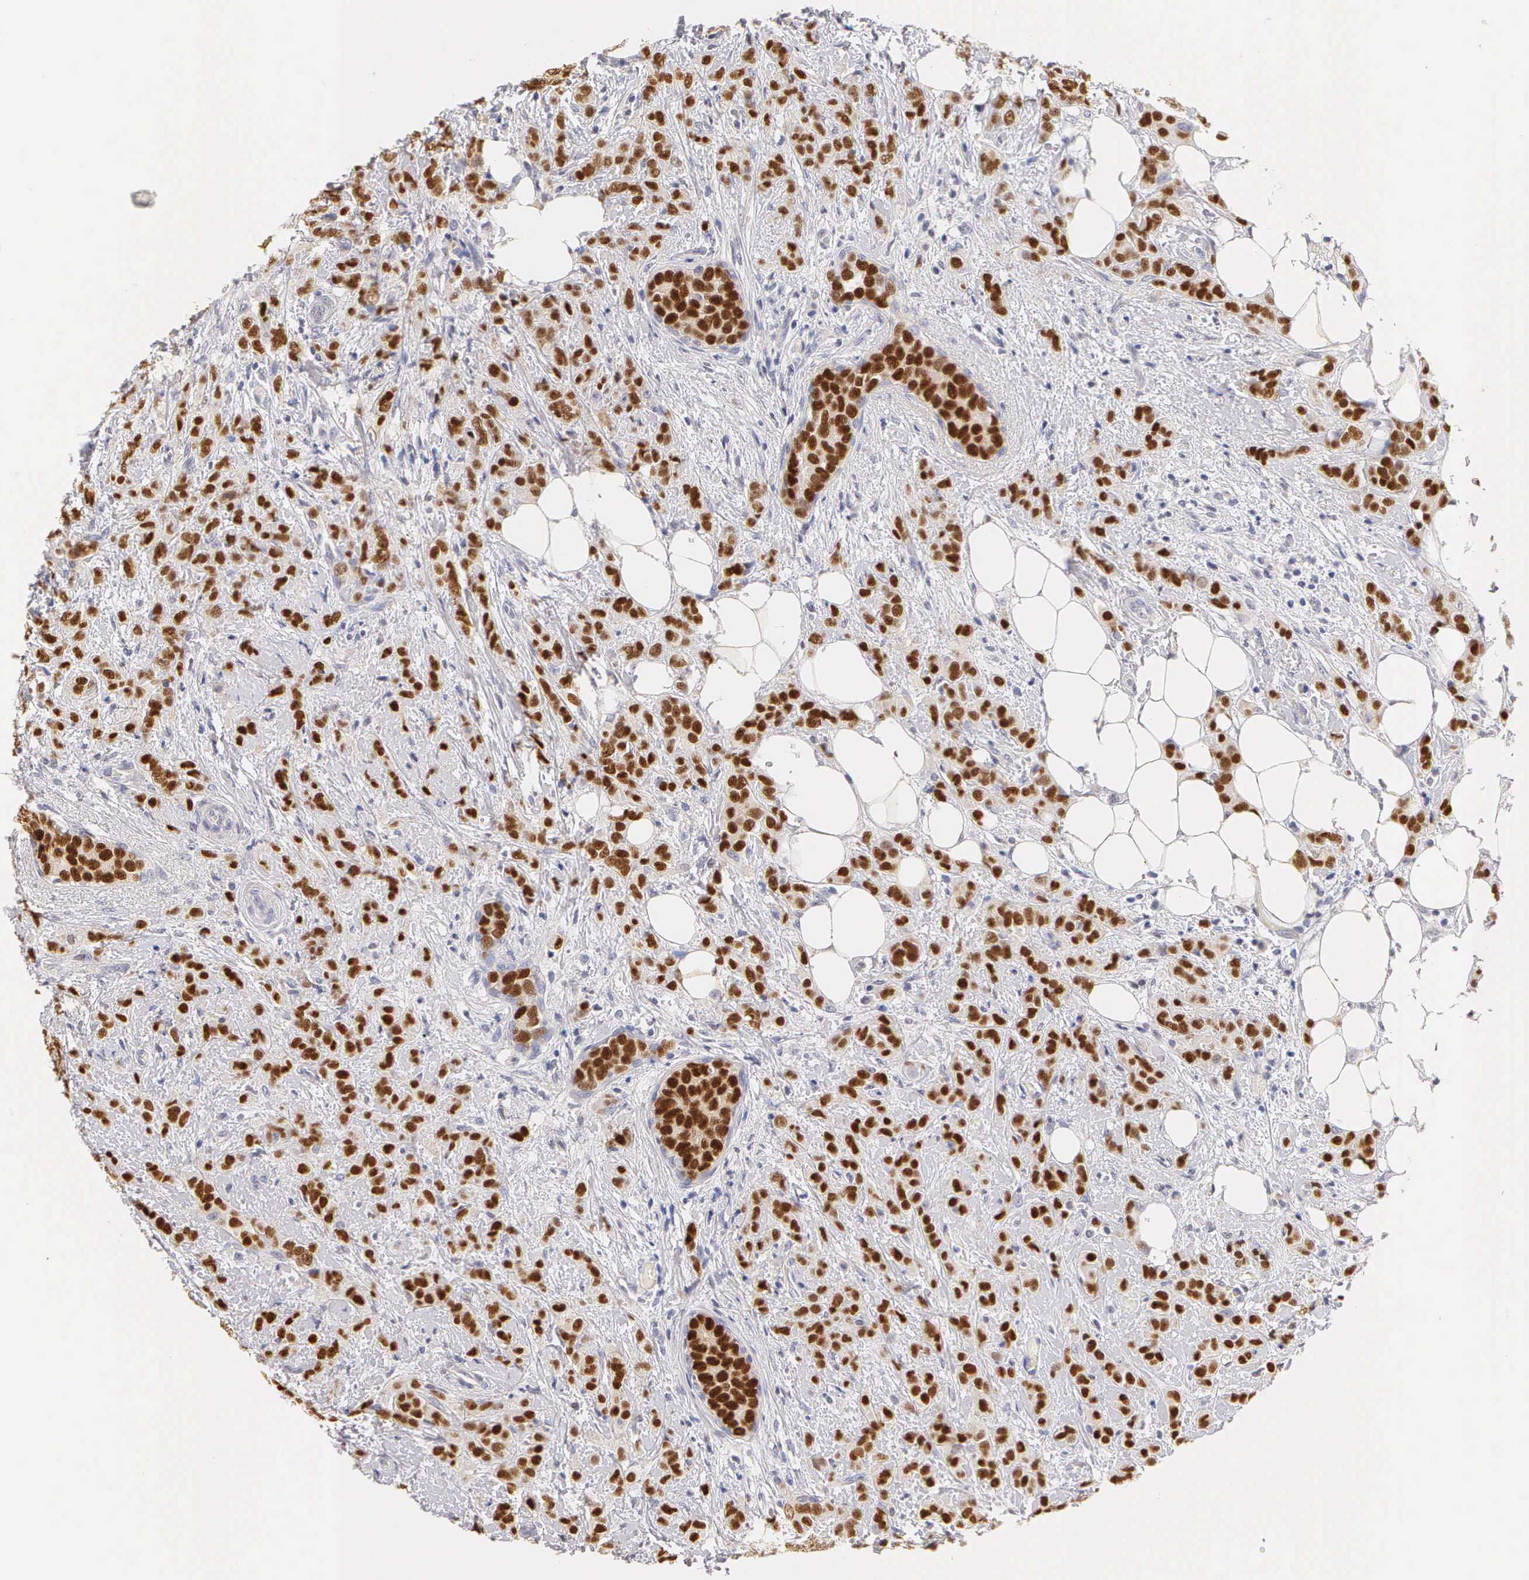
{"staining": {"intensity": "strong", "quantity": ">75%", "location": "nuclear"}, "tissue": "breast cancer", "cell_type": "Tumor cells", "image_type": "cancer", "snomed": [{"axis": "morphology", "description": "Duct carcinoma"}, {"axis": "topography", "description": "Breast"}], "caption": "A photomicrograph of human breast invasive ductal carcinoma stained for a protein demonstrates strong nuclear brown staining in tumor cells.", "gene": "ESR1", "patient": {"sex": "female", "age": 53}}